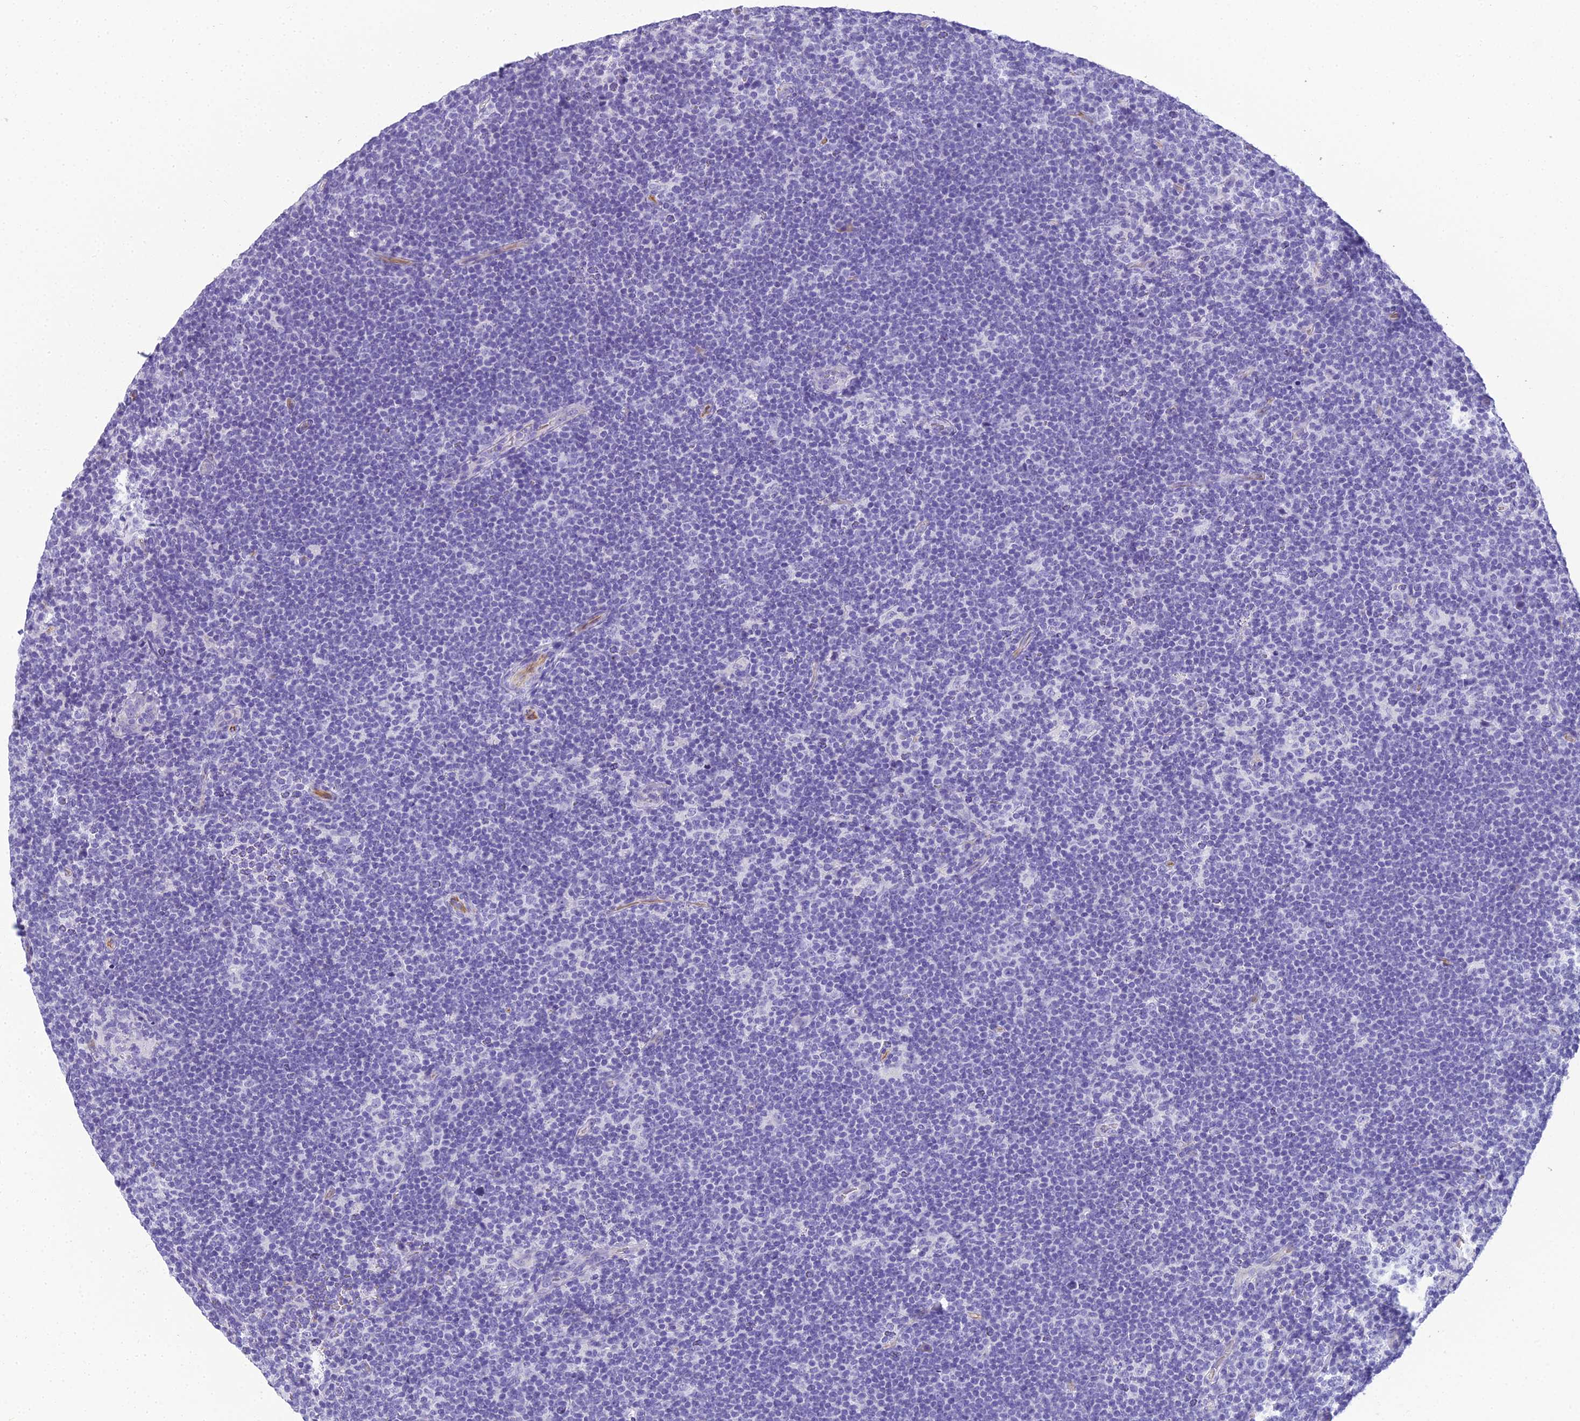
{"staining": {"intensity": "negative", "quantity": "none", "location": "none"}, "tissue": "lymphoma", "cell_type": "Tumor cells", "image_type": "cancer", "snomed": [{"axis": "morphology", "description": "Hodgkin's disease, NOS"}, {"axis": "topography", "description": "Lymph node"}], "caption": "A high-resolution micrograph shows immunohistochemistry staining of lymphoma, which displays no significant positivity in tumor cells.", "gene": "NINJ1", "patient": {"sex": "female", "age": 57}}